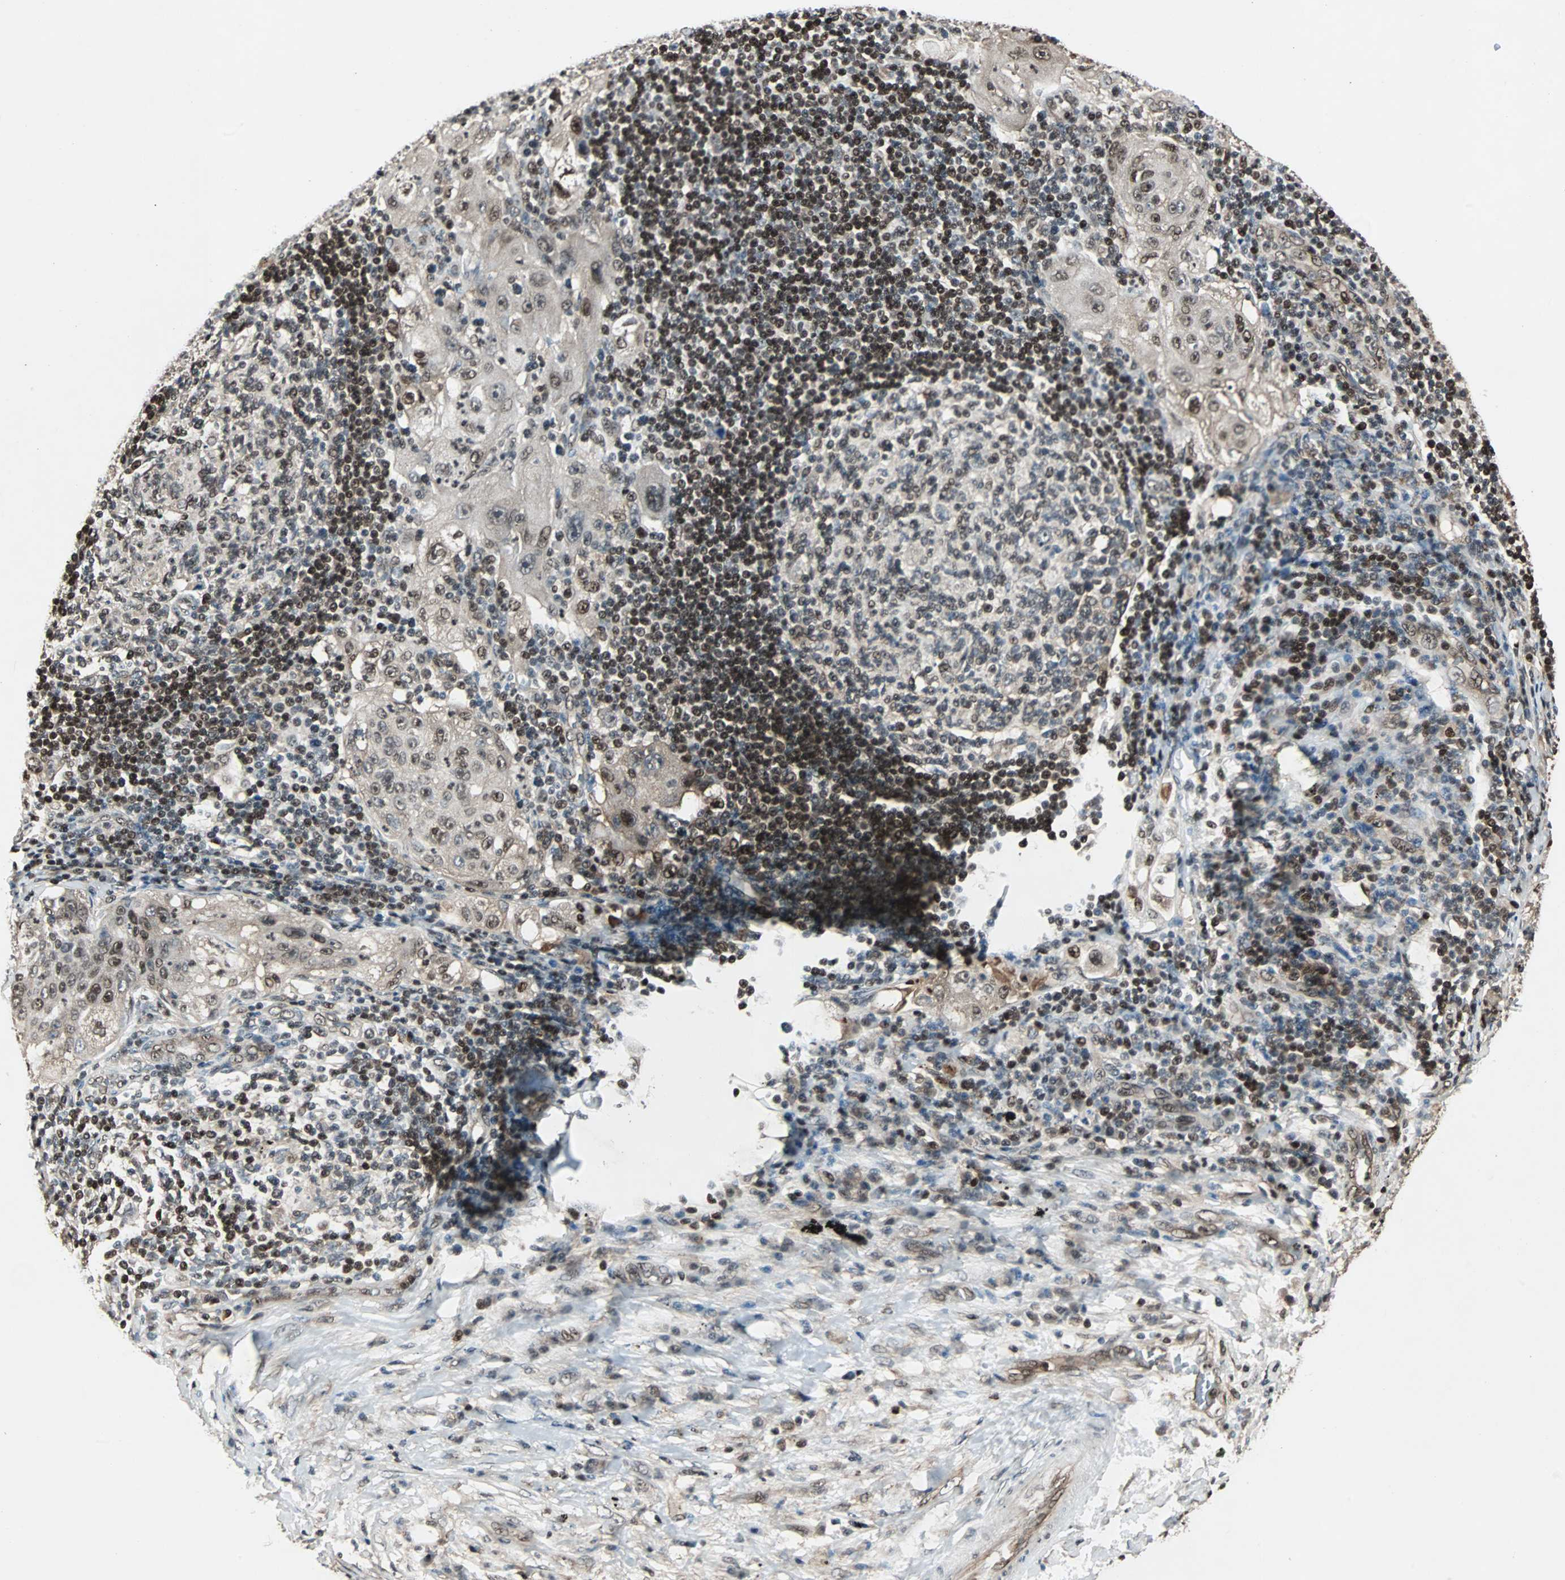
{"staining": {"intensity": "moderate", "quantity": ">75%", "location": "nuclear"}, "tissue": "lung cancer", "cell_type": "Tumor cells", "image_type": "cancer", "snomed": [{"axis": "morphology", "description": "Inflammation, NOS"}, {"axis": "morphology", "description": "Squamous cell carcinoma, NOS"}, {"axis": "topography", "description": "Lymph node"}, {"axis": "topography", "description": "Soft tissue"}, {"axis": "topography", "description": "Lung"}], "caption": "Immunohistochemistry of lung cancer exhibits medium levels of moderate nuclear positivity in approximately >75% of tumor cells. (brown staining indicates protein expression, while blue staining denotes nuclei).", "gene": "ACLY", "patient": {"sex": "male", "age": 66}}